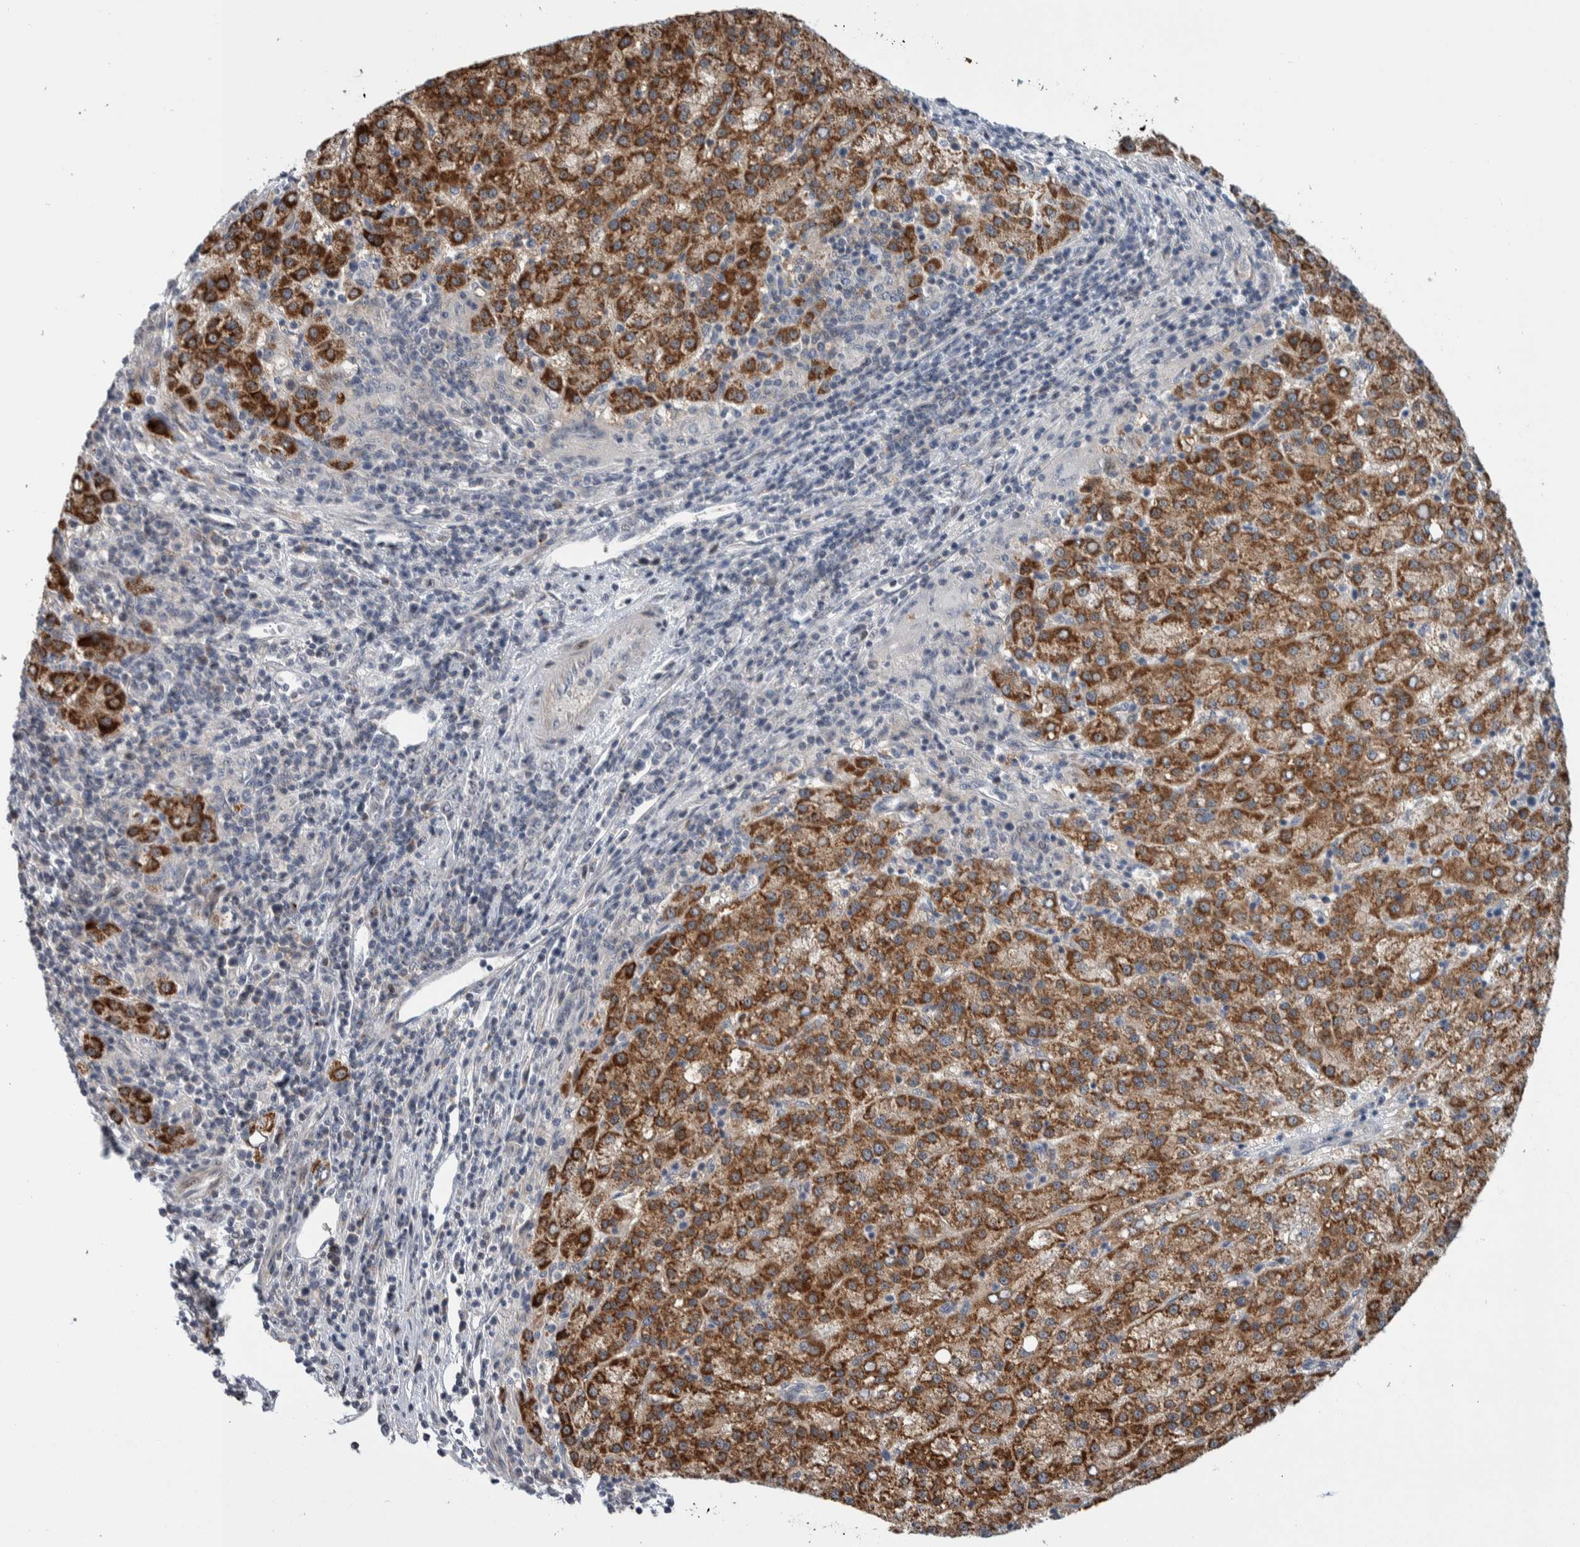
{"staining": {"intensity": "strong", "quantity": ">75%", "location": "cytoplasmic/membranous"}, "tissue": "liver cancer", "cell_type": "Tumor cells", "image_type": "cancer", "snomed": [{"axis": "morphology", "description": "Carcinoma, Hepatocellular, NOS"}, {"axis": "topography", "description": "Liver"}], "caption": "This is a micrograph of immunohistochemistry staining of liver hepatocellular carcinoma, which shows strong staining in the cytoplasmic/membranous of tumor cells.", "gene": "PRRG4", "patient": {"sex": "female", "age": 58}}